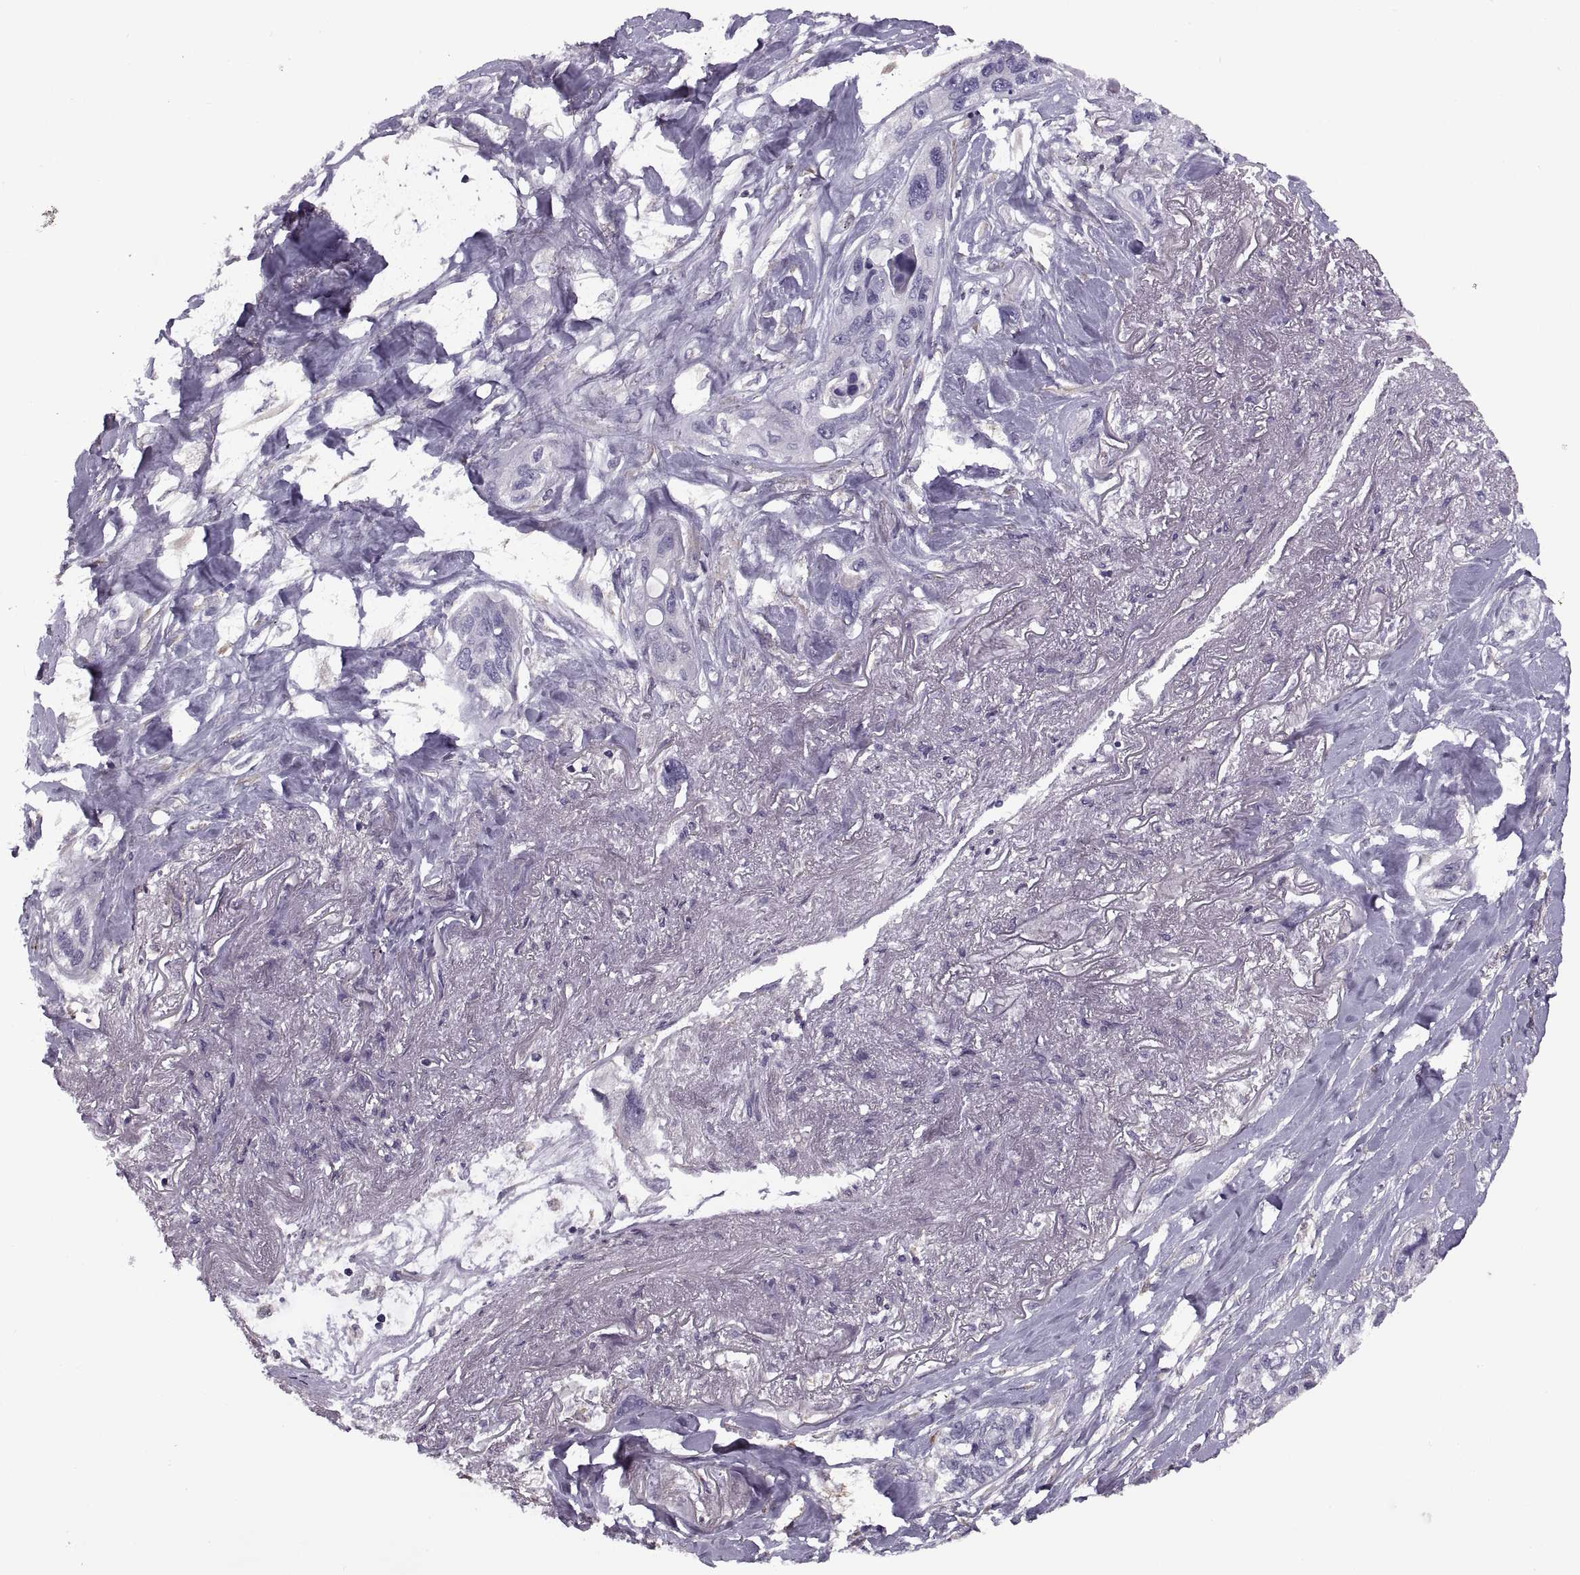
{"staining": {"intensity": "negative", "quantity": "none", "location": "none"}, "tissue": "lung cancer", "cell_type": "Tumor cells", "image_type": "cancer", "snomed": [{"axis": "morphology", "description": "Squamous cell carcinoma, NOS"}, {"axis": "topography", "description": "Lung"}], "caption": "IHC of human squamous cell carcinoma (lung) reveals no positivity in tumor cells.", "gene": "LETM2", "patient": {"sex": "female", "age": 70}}